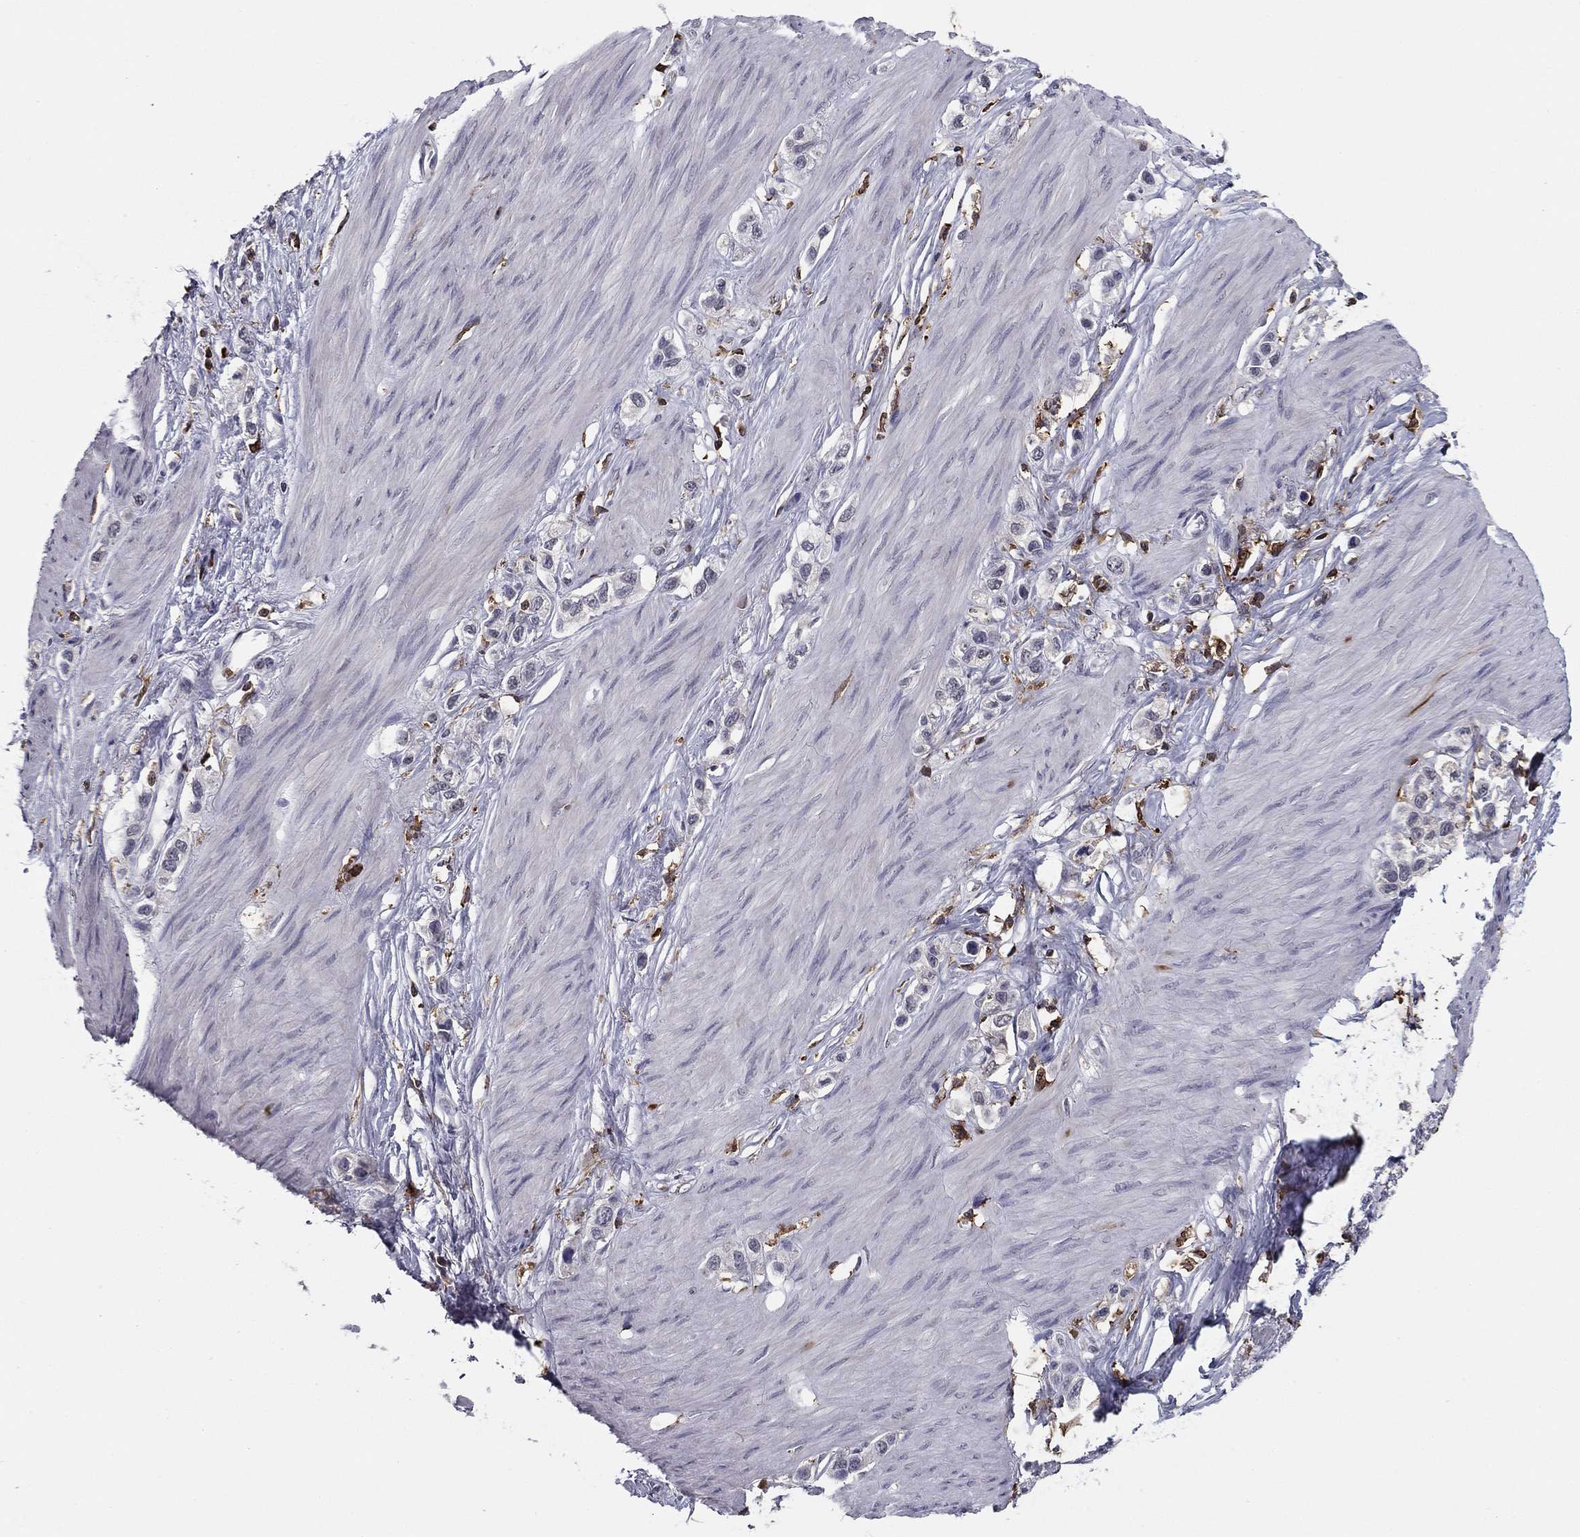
{"staining": {"intensity": "negative", "quantity": "none", "location": "none"}, "tissue": "stomach cancer", "cell_type": "Tumor cells", "image_type": "cancer", "snomed": [{"axis": "morphology", "description": "Normal tissue, NOS"}, {"axis": "morphology", "description": "Adenocarcinoma, NOS"}, {"axis": "morphology", "description": "Adenocarcinoma, High grade"}, {"axis": "topography", "description": "Stomach, upper"}, {"axis": "topography", "description": "Stomach"}], "caption": "Stomach cancer (adenocarcinoma) stained for a protein using immunohistochemistry (IHC) reveals no positivity tumor cells.", "gene": "PLCB2", "patient": {"sex": "female", "age": 65}}